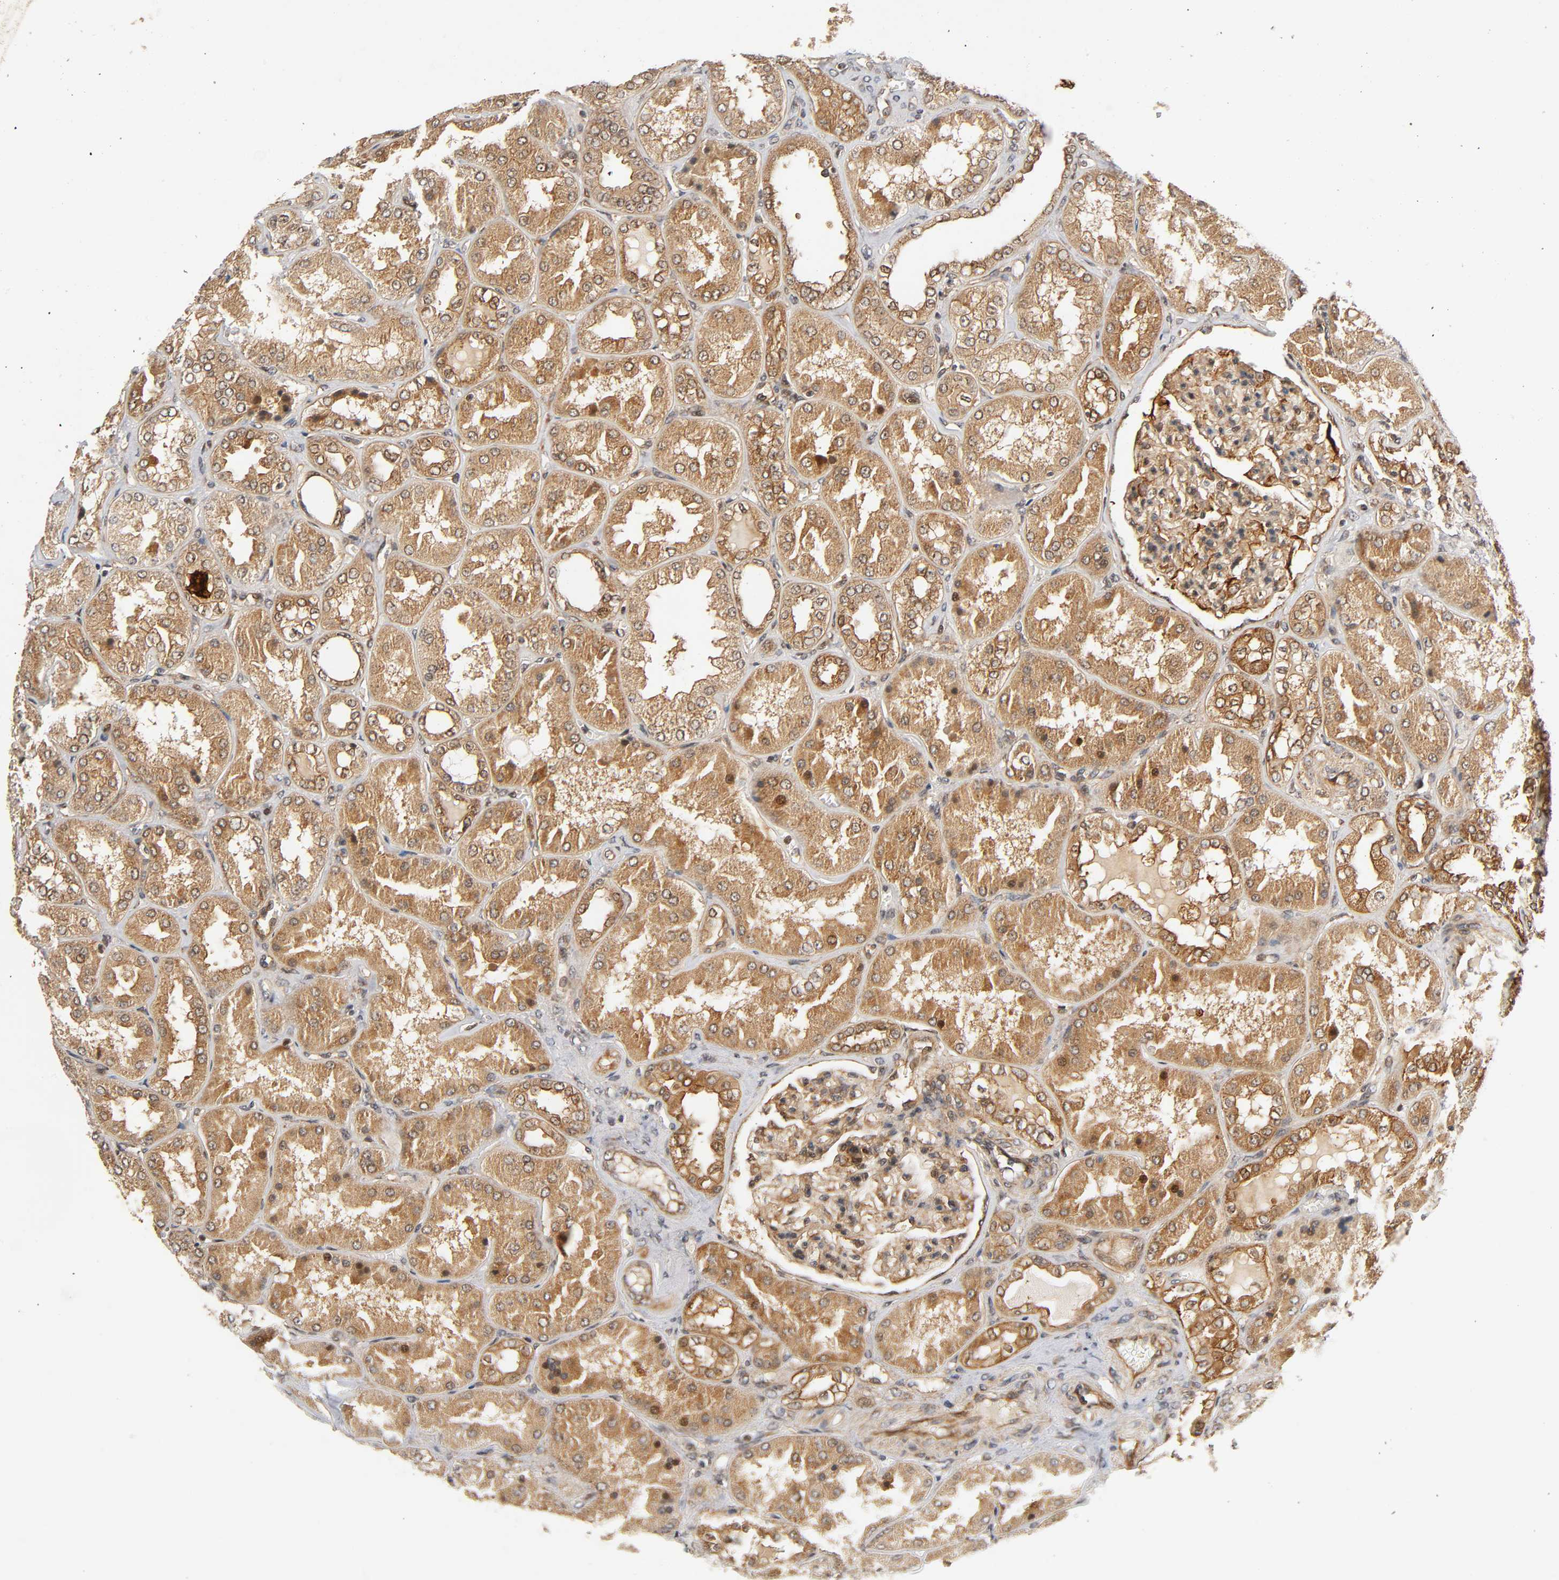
{"staining": {"intensity": "moderate", "quantity": ">75%", "location": "cytoplasmic/membranous,nuclear"}, "tissue": "kidney", "cell_type": "Cells in glomeruli", "image_type": "normal", "snomed": [{"axis": "morphology", "description": "Normal tissue, NOS"}, {"axis": "topography", "description": "Kidney"}], "caption": "Immunohistochemistry (DAB) staining of normal kidney exhibits moderate cytoplasmic/membranous,nuclear protein staining in approximately >75% of cells in glomeruli.", "gene": "IQCJ", "patient": {"sex": "female", "age": 56}}